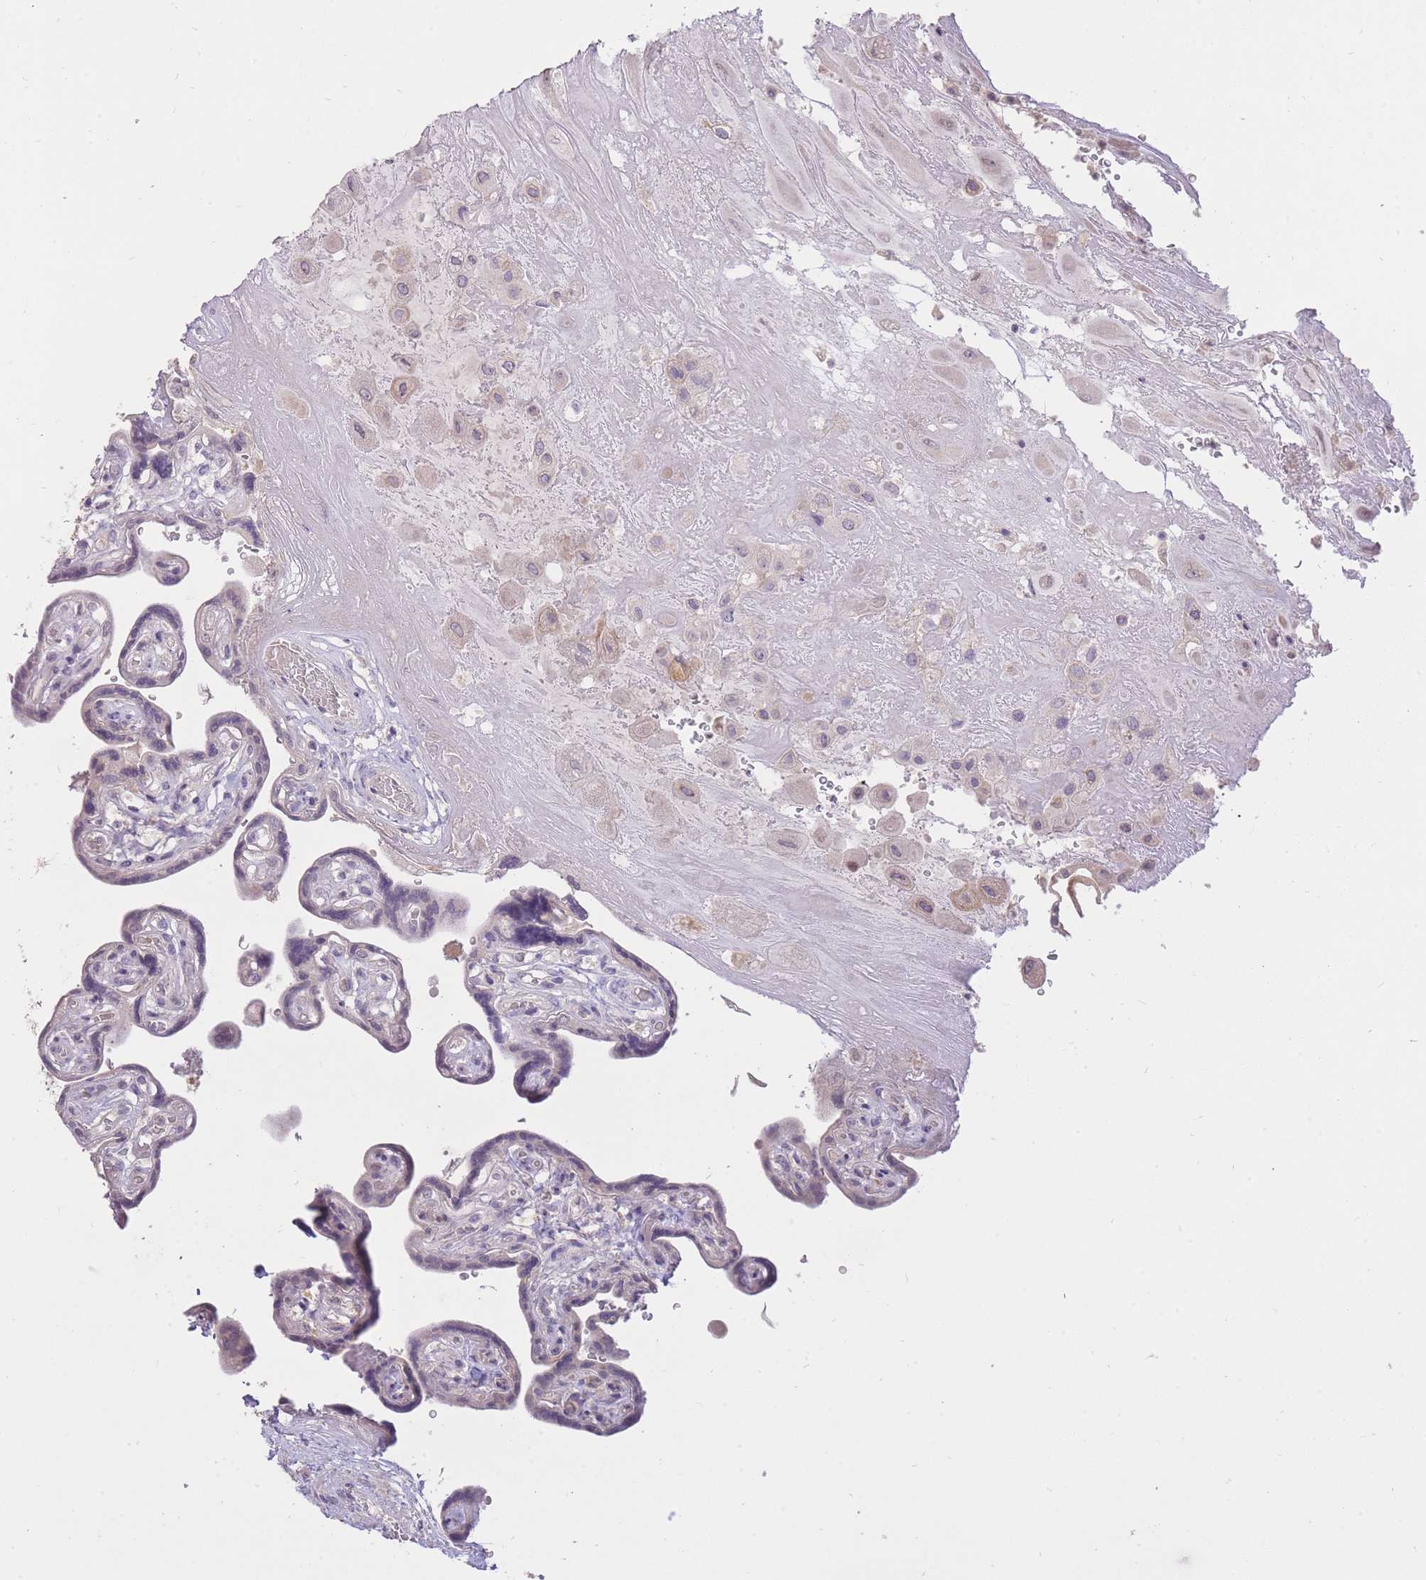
{"staining": {"intensity": "weak", "quantity": "<25%", "location": "cytoplasmic/membranous"}, "tissue": "placenta", "cell_type": "Decidual cells", "image_type": "normal", "snomed": [{"axis": "morphology", "description": "Normal tissue, NOS"}, {"axis": "topography", "description": "Placenta"}], "caption": "Decidual cells are negative for brown protein staining in unremarkable placenta. Nuclei are stained in blue.", "gene": "FRG2B", "patient": {"sex": "female", "age": 32}}